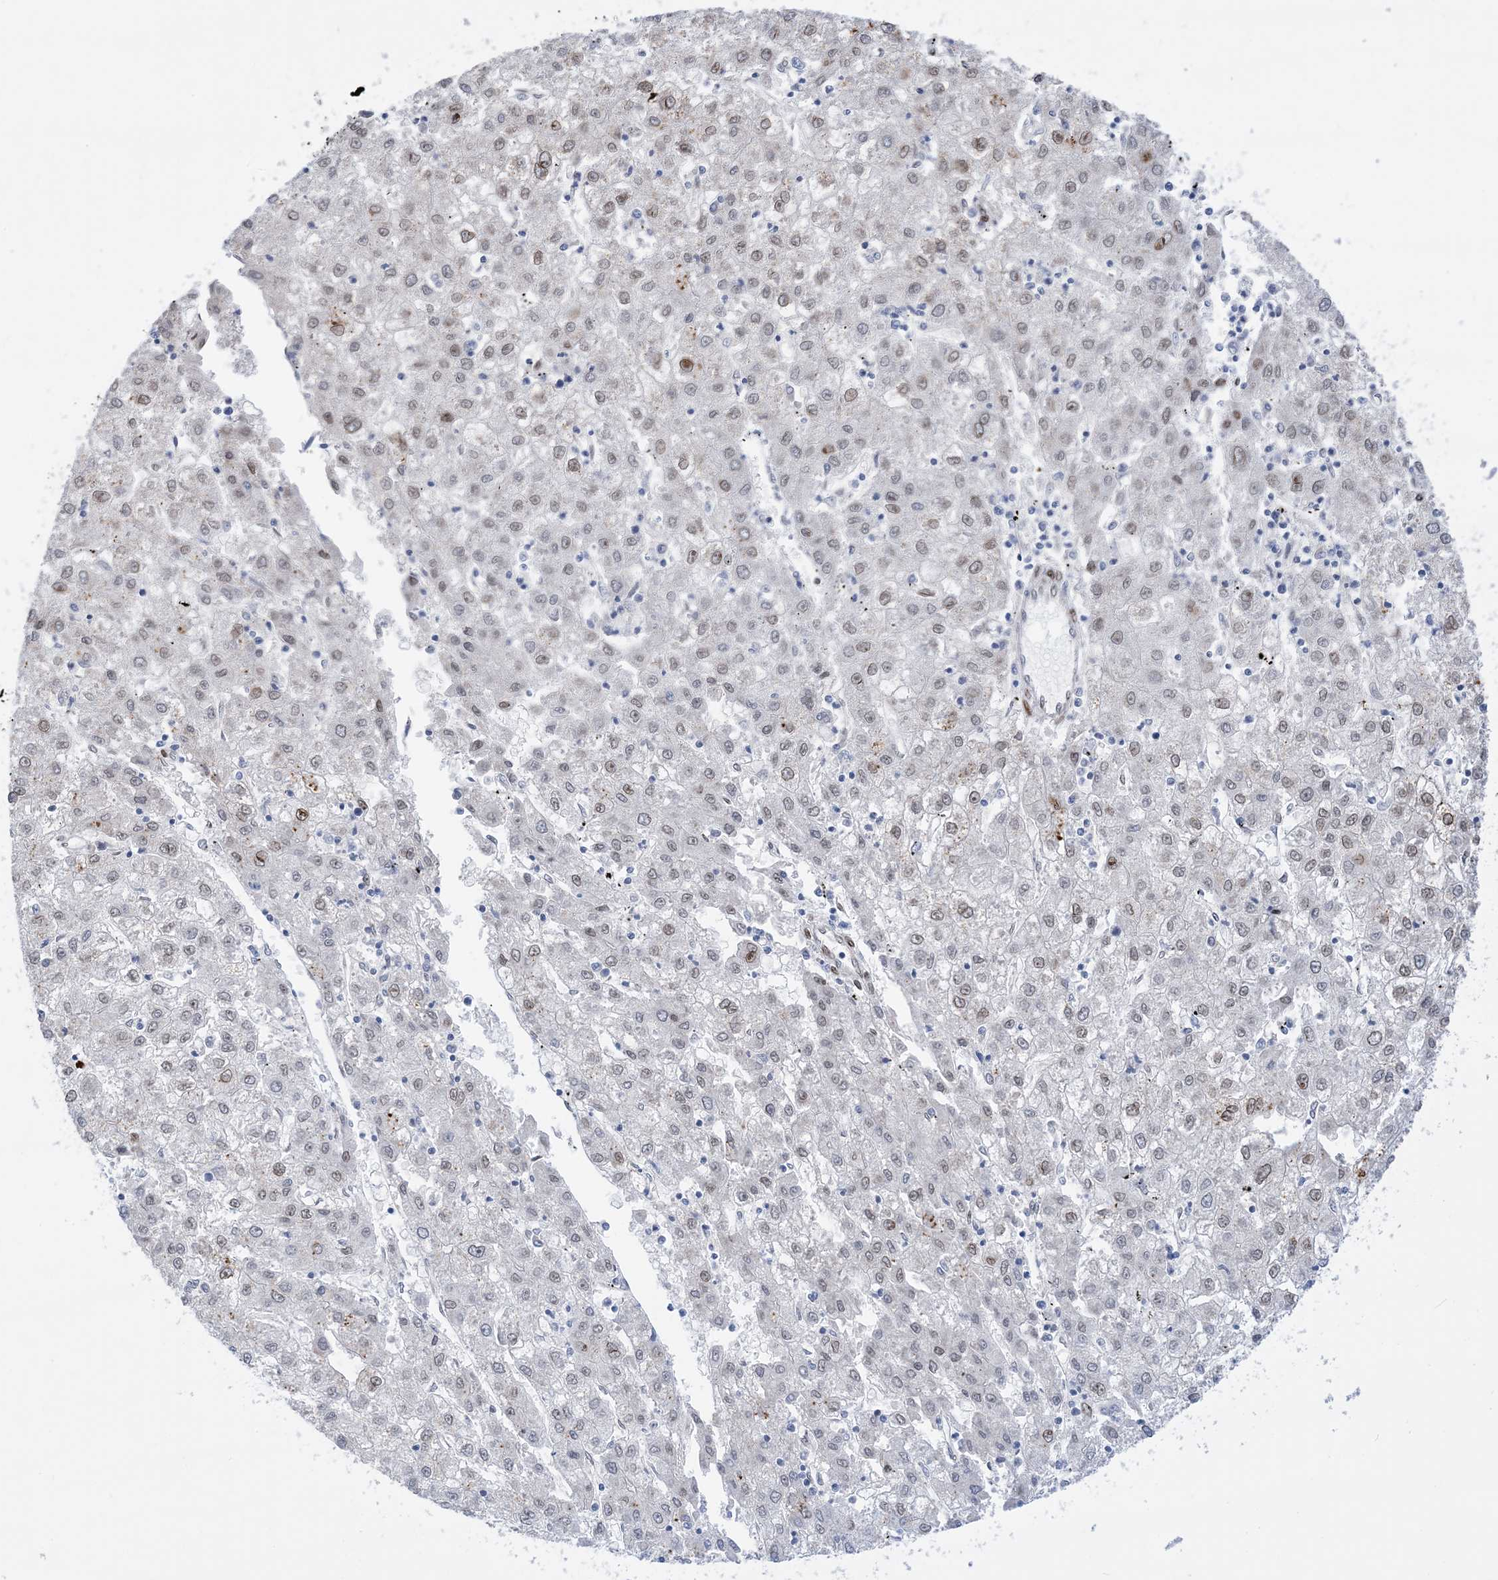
{"staining": {"intensity": "moderate", "quantity": "25%-75%", "location": "nuclear"}, "tissue": "liver cancer", "cell_type": "Tumor cells", "image_type": "cancer", "snomed": [{"axis": "morphology", "description": "Carcinoma, Hepatocellular, NOS"}, {"axis": "topography", "description": "Liver"}], "caption": "Human liver cancer stained for a protein (brown) displays moderate nuclear positive staining in about 25%-75% of tumor cells.", "gene": "TSPYL1", "patient": {"sex": "male", "age": 72}}